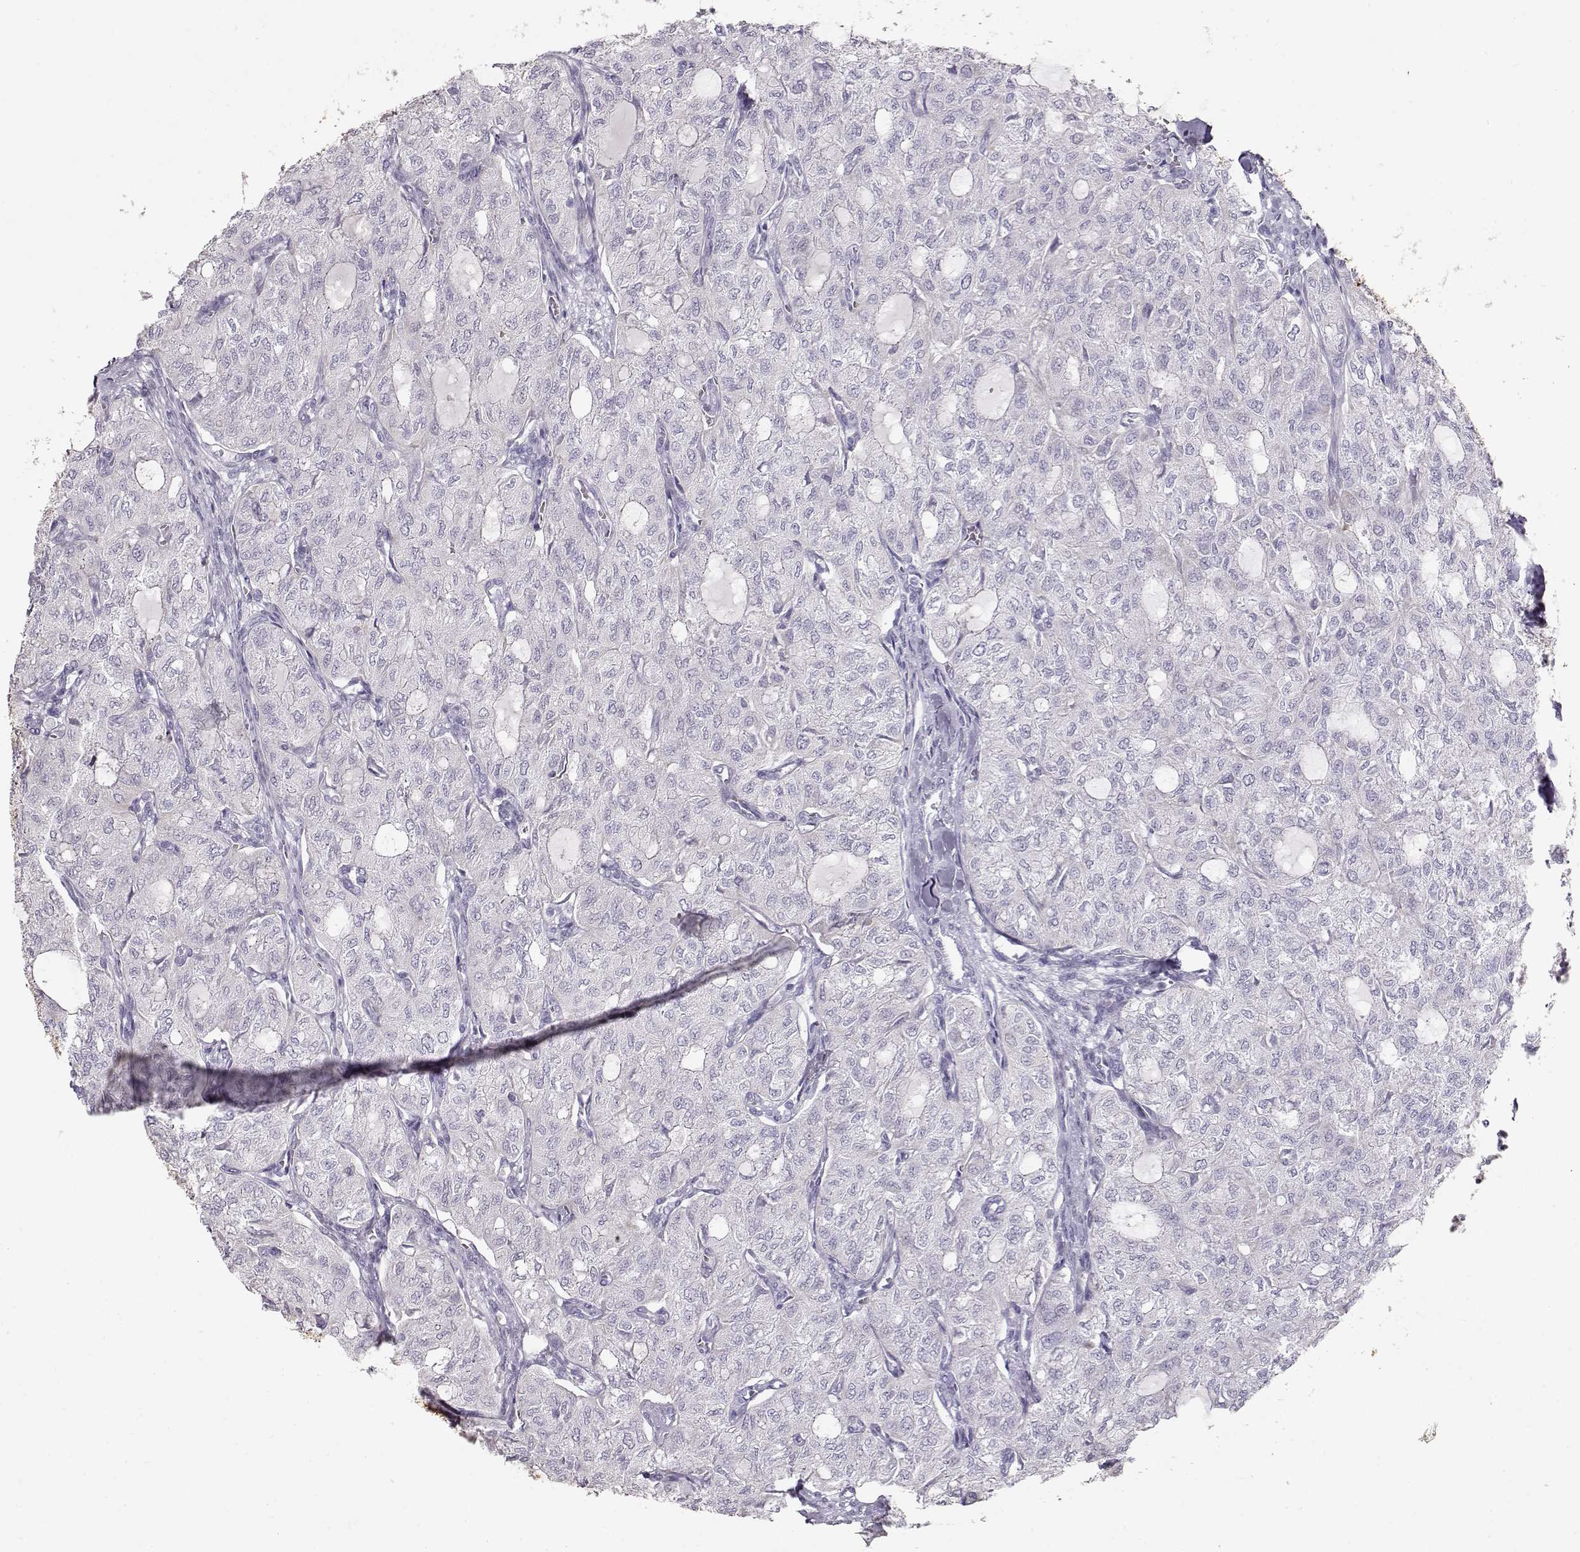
{"staining": {"intensity": "negative", "quantity": "none", "location": "none"}, "tissue": "thyroid cancer", "cell_type": "Tumor cells", "image_type": "cancer", "snomed": [{"axis": "morphology", "description": "Follicular adenoma carcinoma, NOS"}, {"axis": "topography", "description": "Thyroid gland"}], "caption": "Immunohistochemistry (IHC) image of thyroid follicular adenoma carcinoma stained for a protein (brown), which displays no positivity in tumor cells.", "gene": "S100B", "patient": {"sex": "male", "age": 75}}